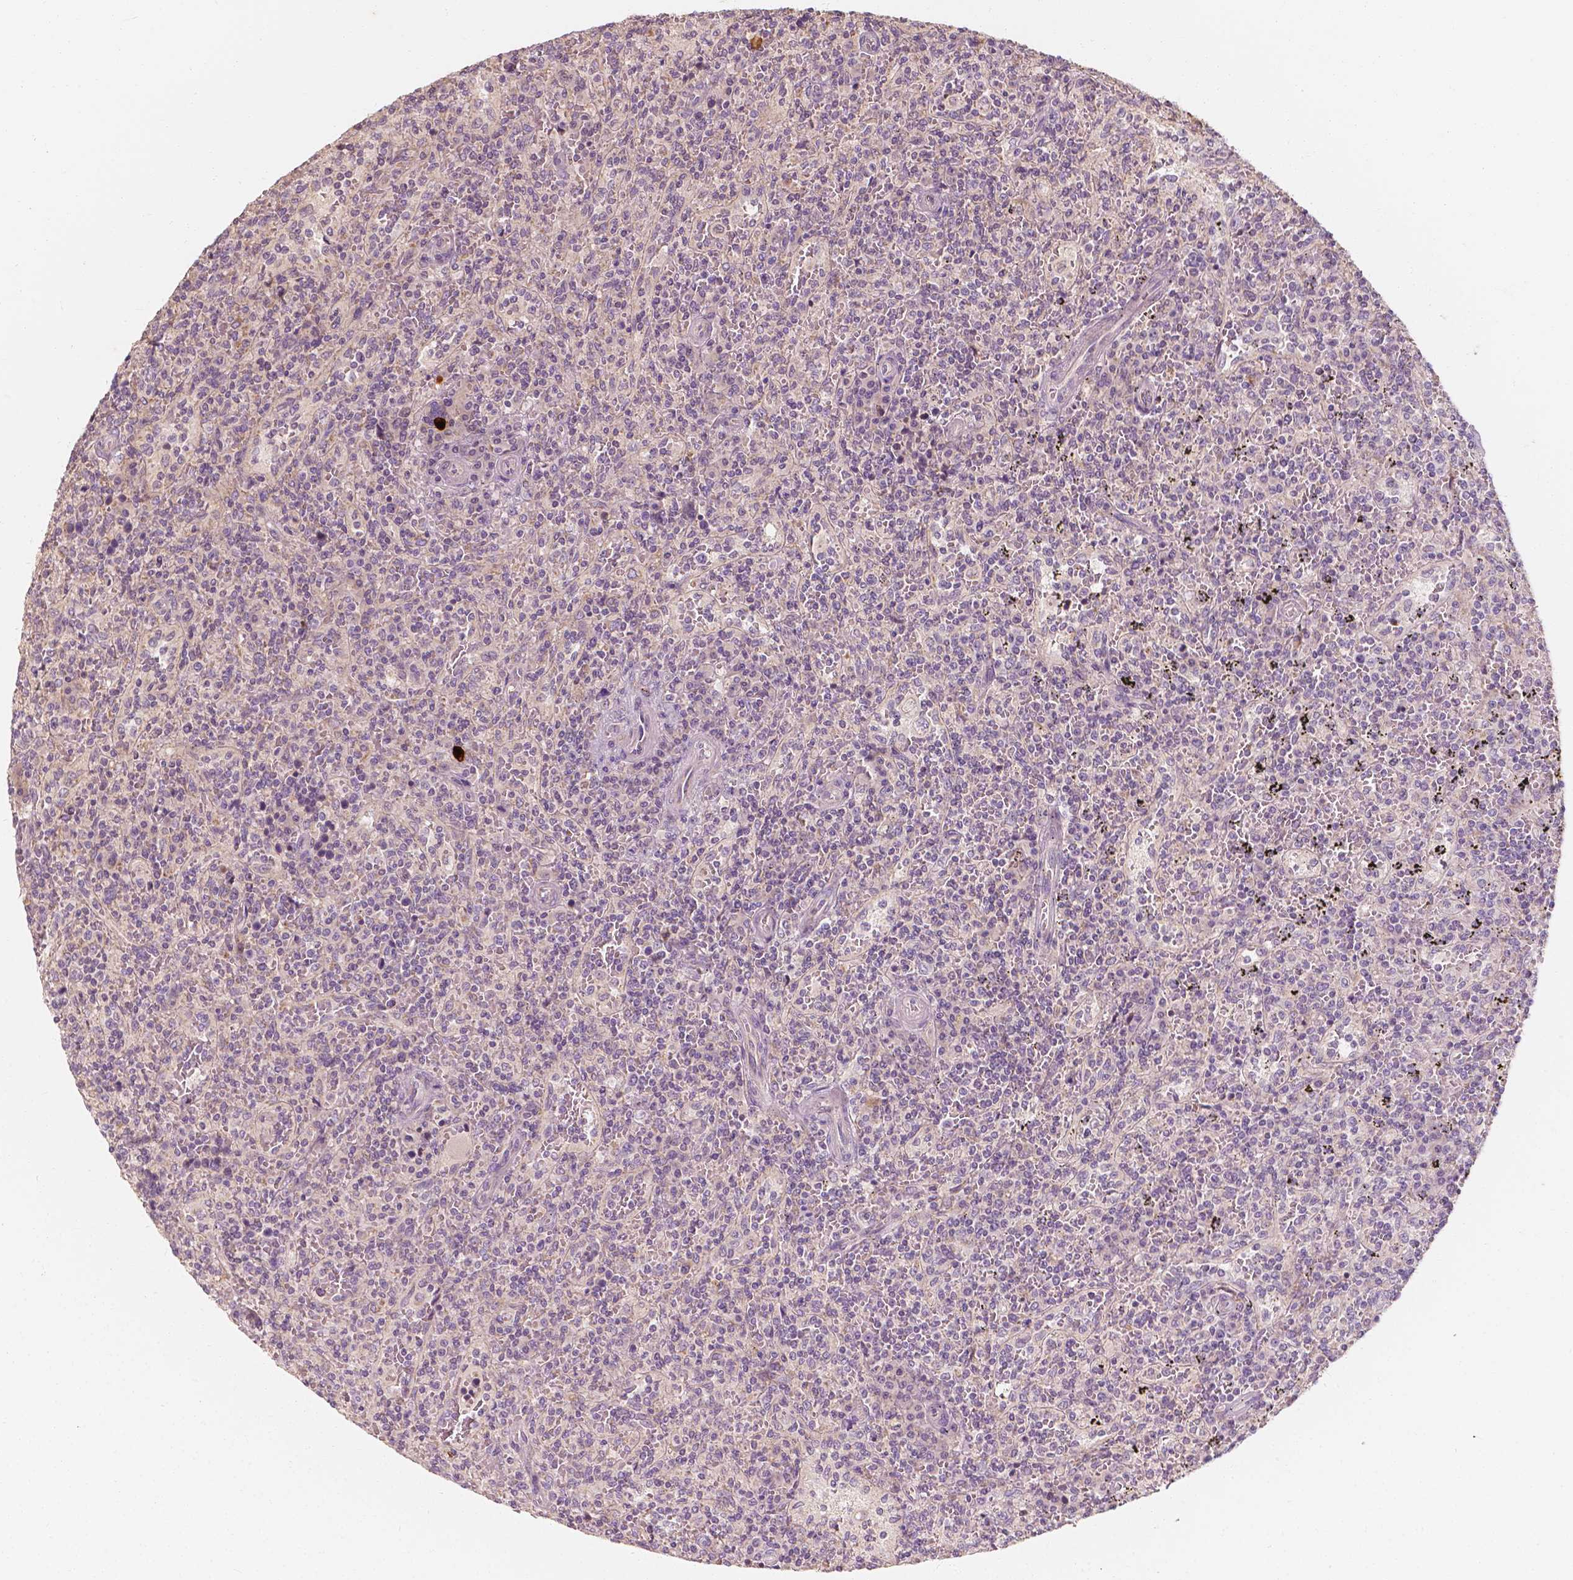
{"staining": {"intensity": "negative", "quantity": "none", "location": "none"}, "tissue": "lymphoma", "cell_type": "Tumor cells", "image_type": "cancer", "snomed": [{"axis": "morphology", "description": "Malignant lymphoma, non-Hodgkin's type, Low grade"}, {"axis": "topography", "description": "Spleen"}], "caption": "This is an immunohistochemistry (IHC) image of human low-grade malignant lymphoma, non-Hodgkin's type. There is no staining in tumor cells.", "gene": "SHPK", "patient": {"sex": "male", "age": 62}}